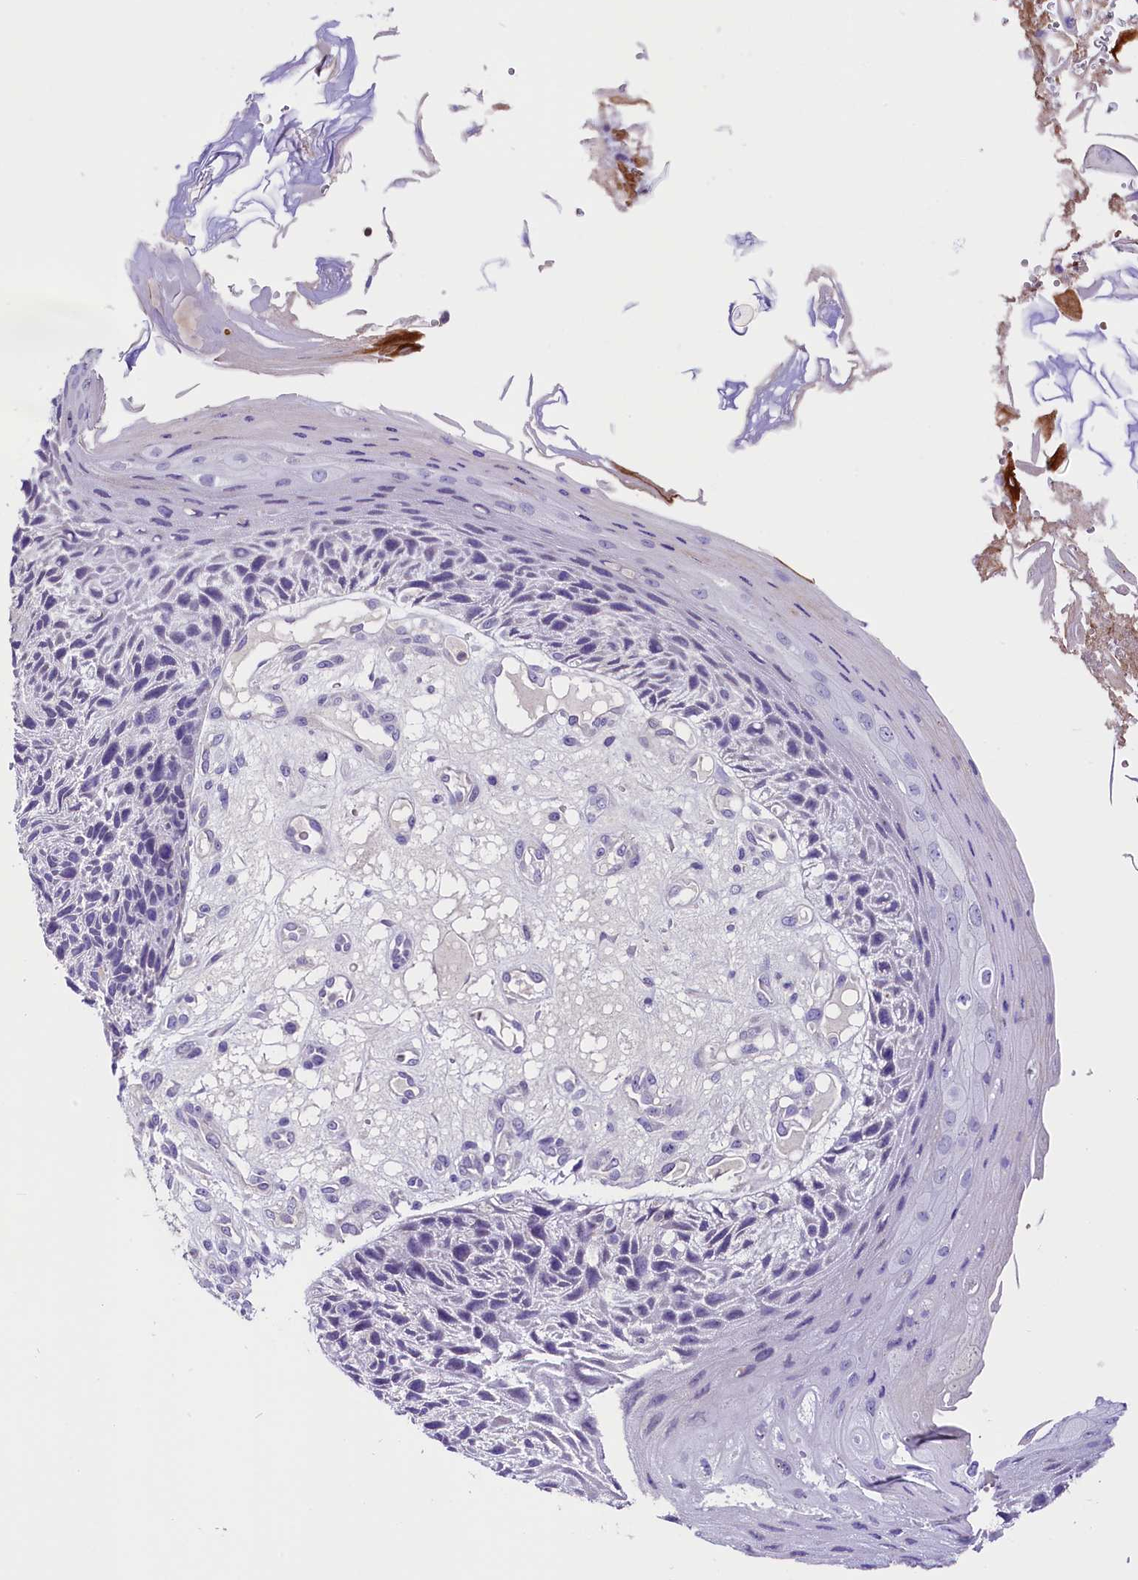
{"staining": {"intensity": "negative", "quantity": "none", "location": "none"}, "tissue": "skin cancer", "cell_type": "Tumor cells", "image_type": "cancer", "snomed": [{"axis": "morphology", "description": "Squamous cell carcinoma, NOS"}, {"axis": "topography", "description": "Skin"}], "caption": "A high-resolution image shows immunohistochemistry staining of skin cancer (squamous cell carcinoma), which shows no significant expression in tumor cells.", "gene": "MEX3B", "patient": {"sex": "female", "age": 88}}